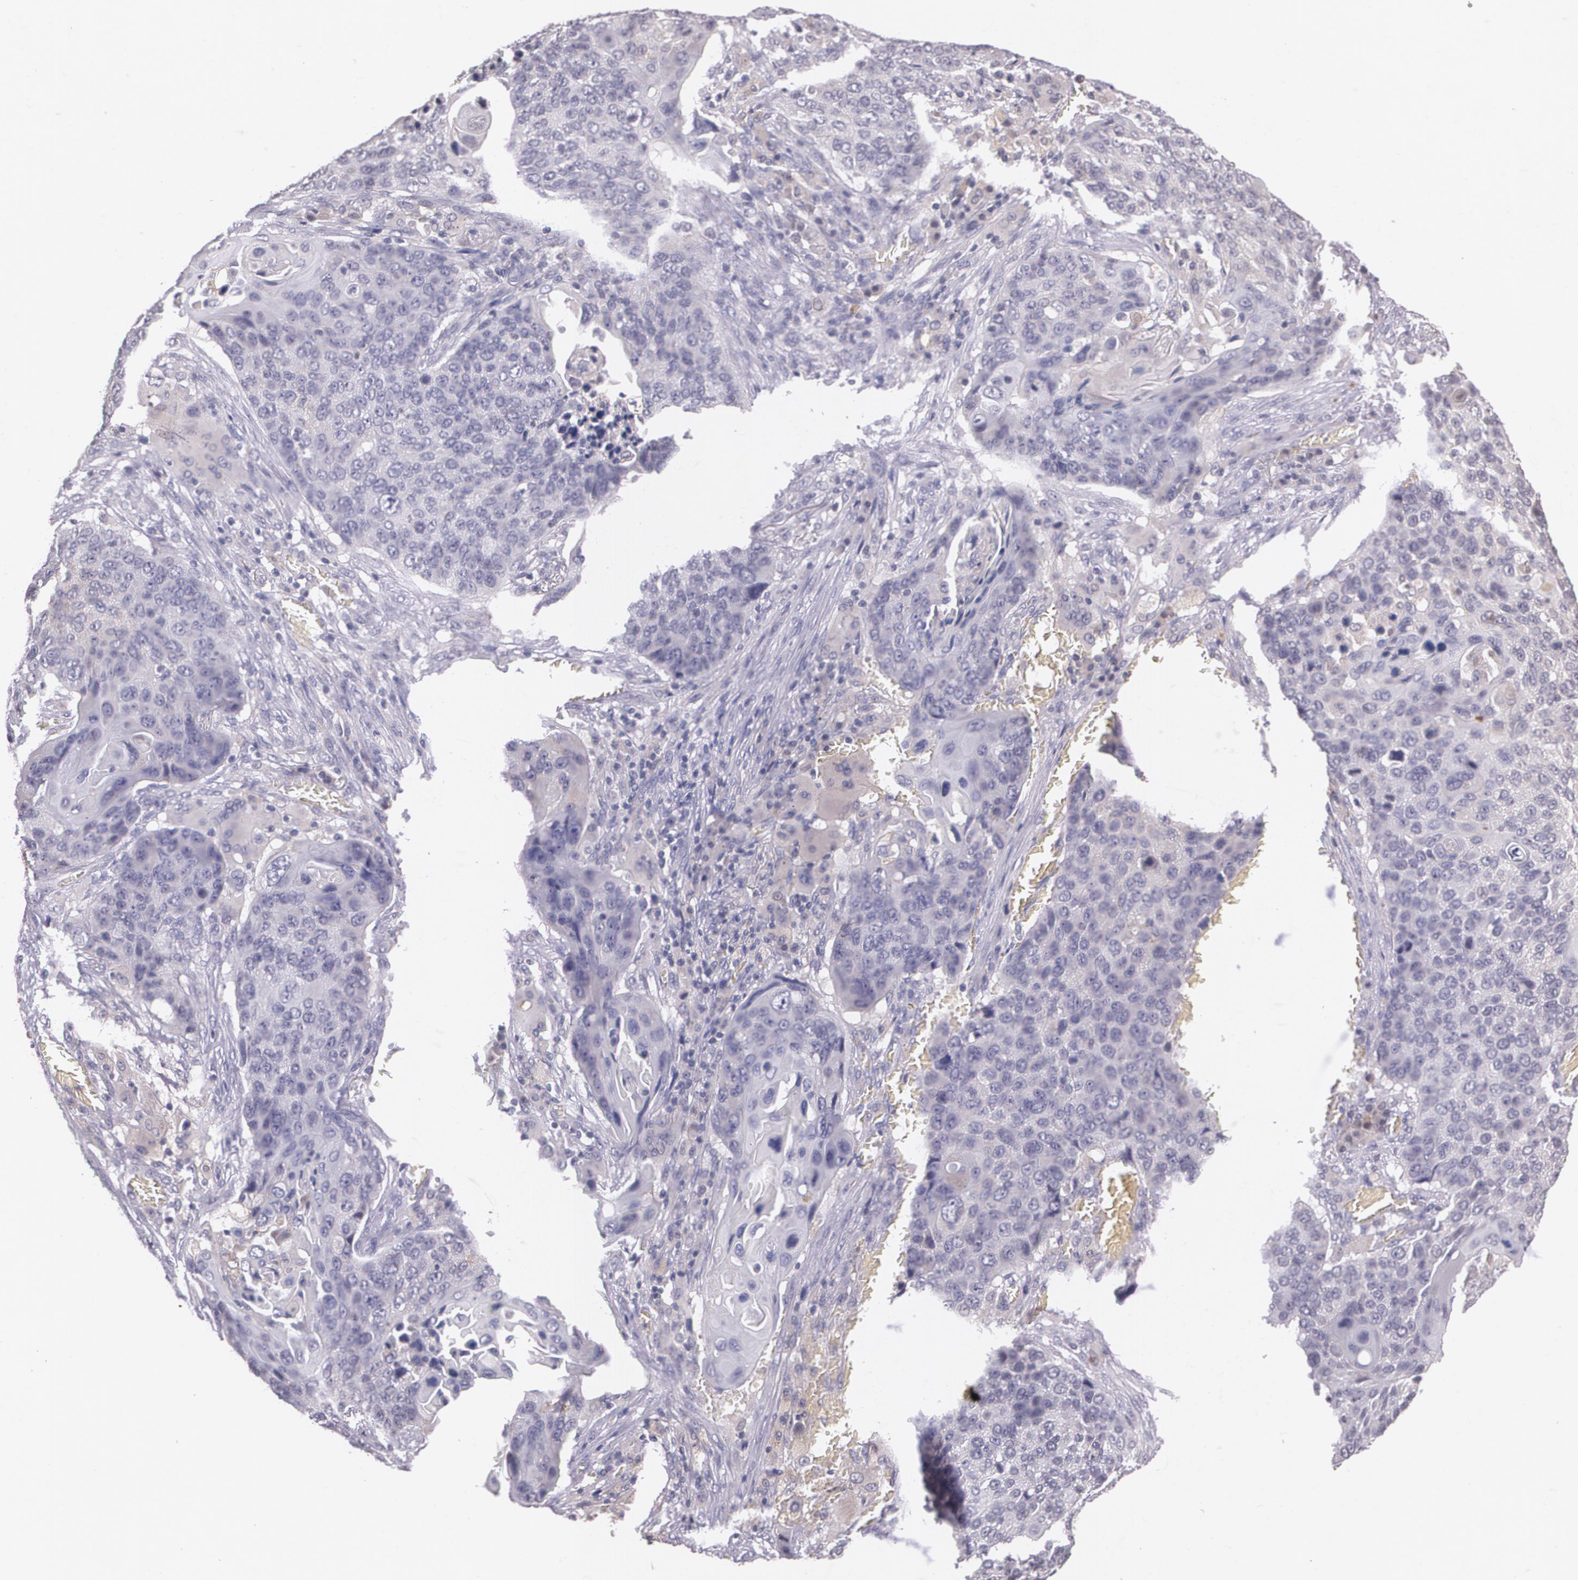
{"staining": {"intensity": "negative", "quantity": "none", "location": "none"}, "tissue": "lung cancer", "cell_type": "Tumor cells", "image_type": "cancer", "snomed": [{"axis": "morphology", "description": "Squamous cell carcinoma, NOS"}, {"axis": "topography", "description": "Lung"}], "caption": "There is no significant staining in tumor cells of lung squamous cell carcinoma.", "gene": "TM4SF1", "patient": {"sex": "male", "age": 68}}